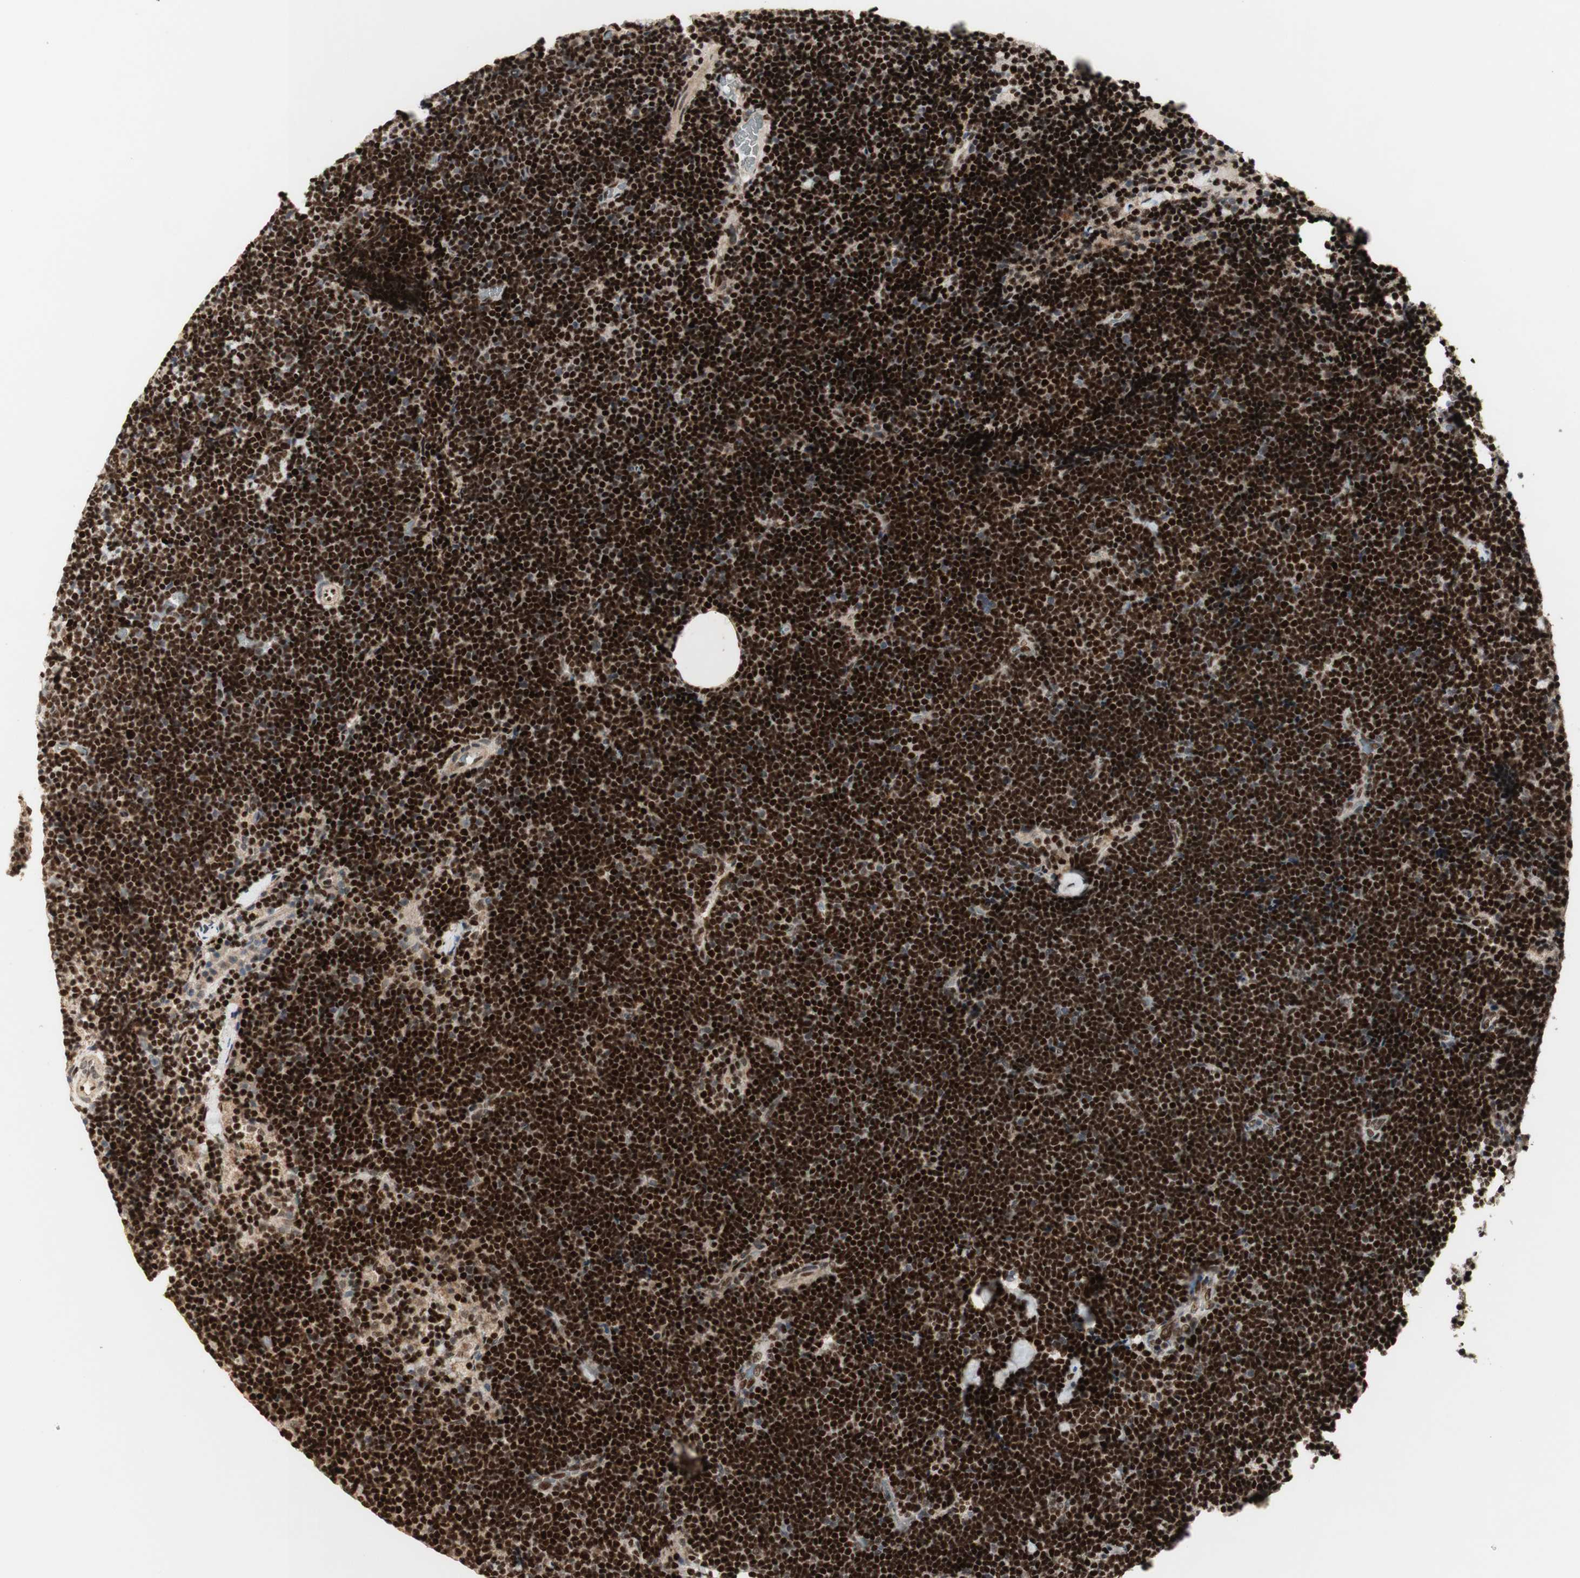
{"staining": {"intensity": "weak", "quantity": "25%-75%", "location": "nuclear"}, "tissue": "lymph node", "cell_type": "Germinal center cells", "image_type": "normal", "snomed": [{"axis": "morphology", "description": "Normal tissue, NOS"}, {"axis": "topography", "description": "Lymph node"}], "caption": "A micrograph showing weak nuclear expression in about 25%-75% of germinal center cells in normal lymph node, as visualized by brown immunohistochemical staining.", "gene": "FOXP1", "patient": {"sex": "male", "age": 63}}